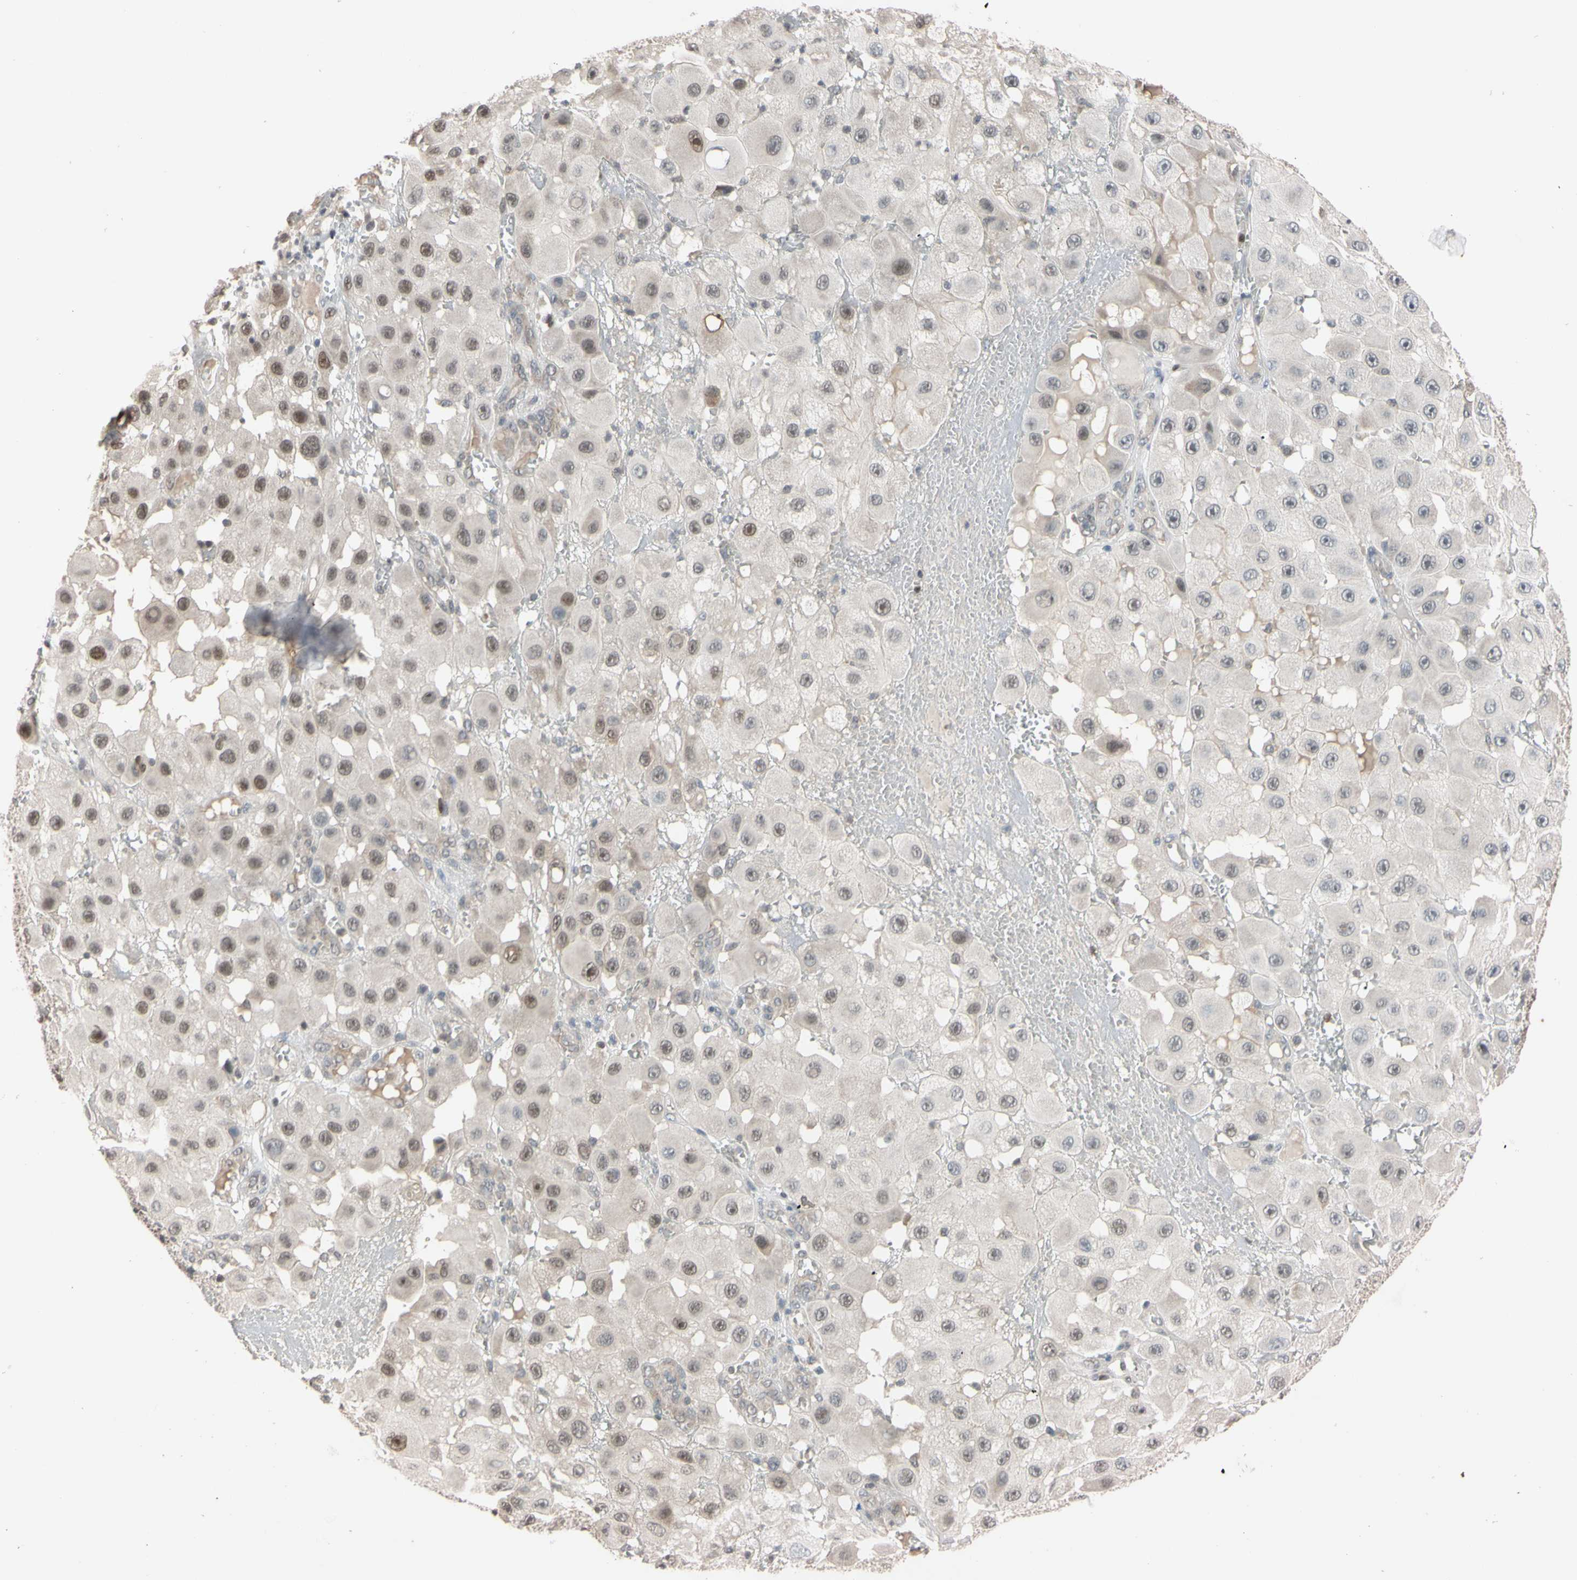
{"staining": {"intensity": "weak", "quantity": "25%-75%", "location": "nuclear"}, "tissue": "melanoma", "cell_type": "Tumor cells", "image_type": "cancer", "snomed": [{"axis": "morphology", "description": "Malignant melanoma, NOS"}, {"axis": "topography", "description": "Skin"}], "caption": "Melanoma tissue shows weak nuclear expression in approximately 25%-75% of tumor cells", "gene": "UBE2I", "patient": {"sex": "female", "age": 81}}